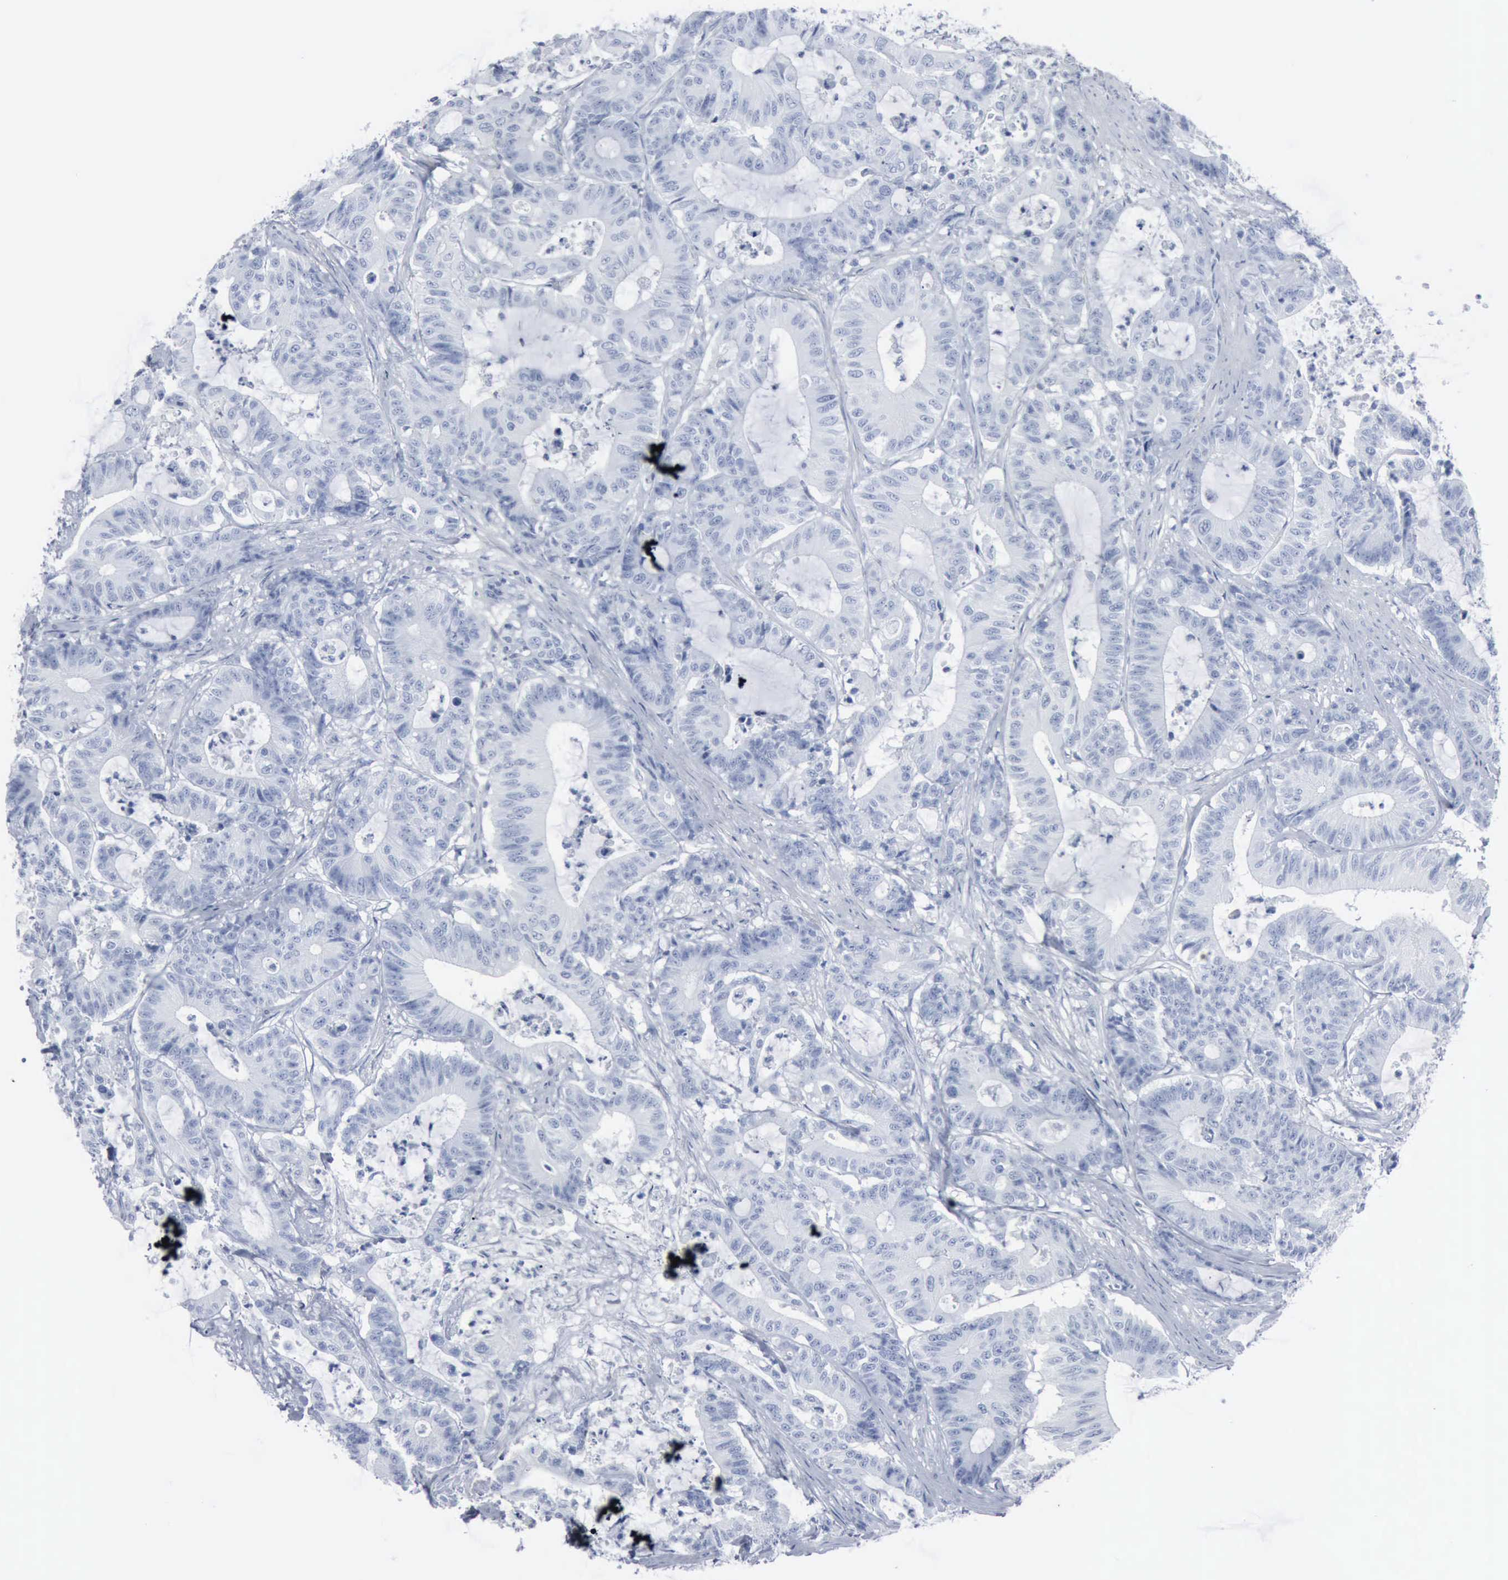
{"staining": {"intensity": "negative", "quantity": "none", "location": "none"}, "tissue": "colorectal cancer", "cell_type": "Tumor cells", "image_type": "cancer", "snomed": [{"axis": "morphology", "description": "Adenocarcinoma, NOS"}, {"axis": "topography", "description": "Colon"}], "caption": "Human adenocarcinoma (colorectal) stained for a protein using IHC shows no staining in tumor cells.", "gene": "DMD", "patient": {"sex": "female", "age": 84}}